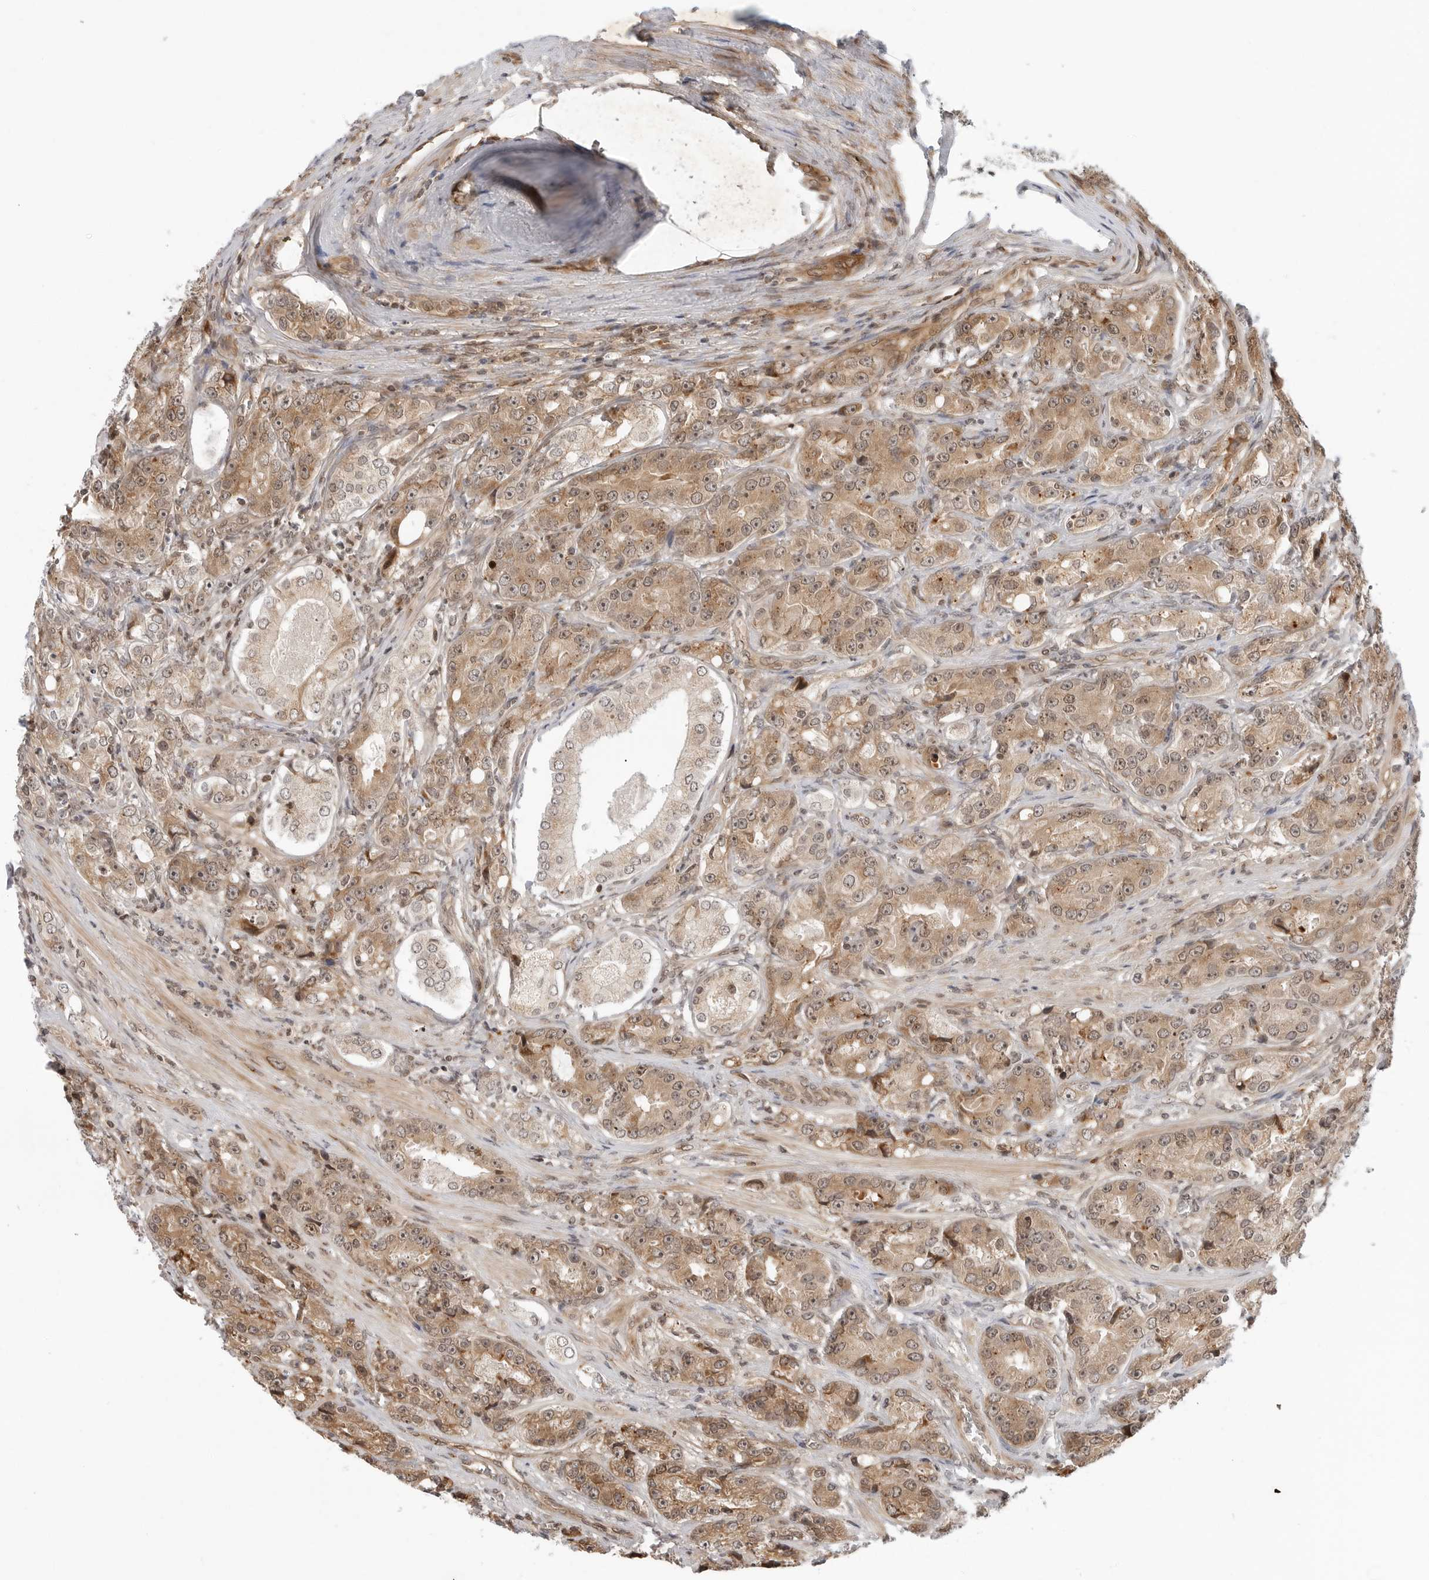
{"staining": {"intensity": "moderate", "quantity": ">75%", "location": "cytoplasmic/membranous,nuclear"}, "tissue": "prostate cancer", "cell_type": "Tumor cells", "image_type": "cancer", "snomed": [{"axis": "morphology", "description": "Adenocarcinoma, High grade"}, {"axis": "topography", "description": "Prostate"}], "caption": "High-power microscopy captured an immunohistochemistry (IHC) micrograph of prostate cancer (adenocarcinoma (high-grade)), revealing moderate cytoplasmic/membranous and nuclear staining in approximately >75% of tumor cells.", "gene": "TIPRL", "patient": {"sex": "male", "age": 60}}